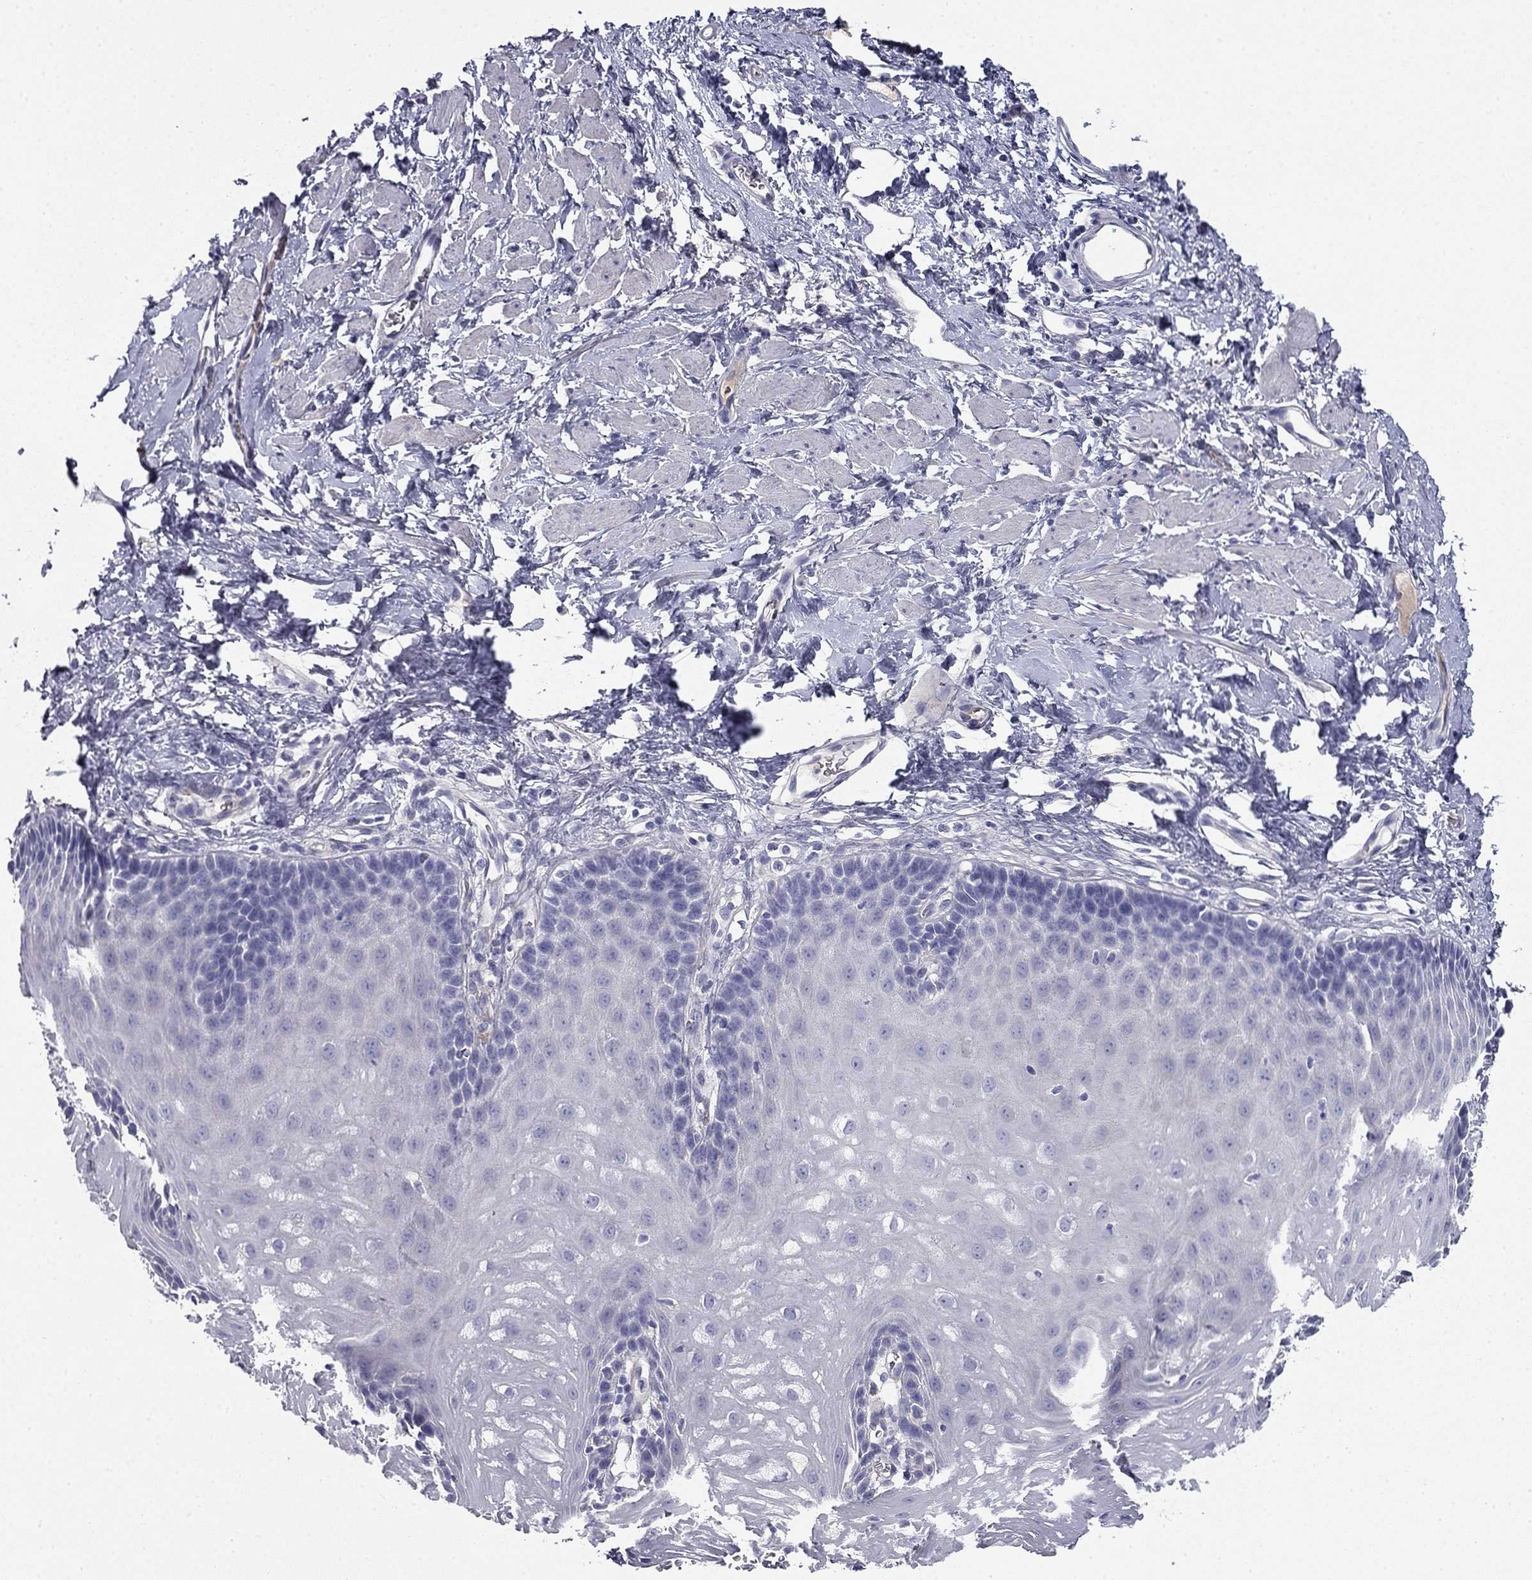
{"staining": {"intensity": "negative", "quantity": "none", "location": "none"}, "tissue": "esophagus", "cell_type": "Squamous epithelial cells", "image_type": "normal", "snomed": [{"axis": "morphology", "description": "Normal tissue, NOS"}, {"axis": "topography", "description": "Esophagus"}], "caption": "Photomicrograph shows no significant protein positivity in squamous epithelial cells of benign esophagus.", "gene": "CPLX4", "patient": {"sex": "male", "age": 64}}